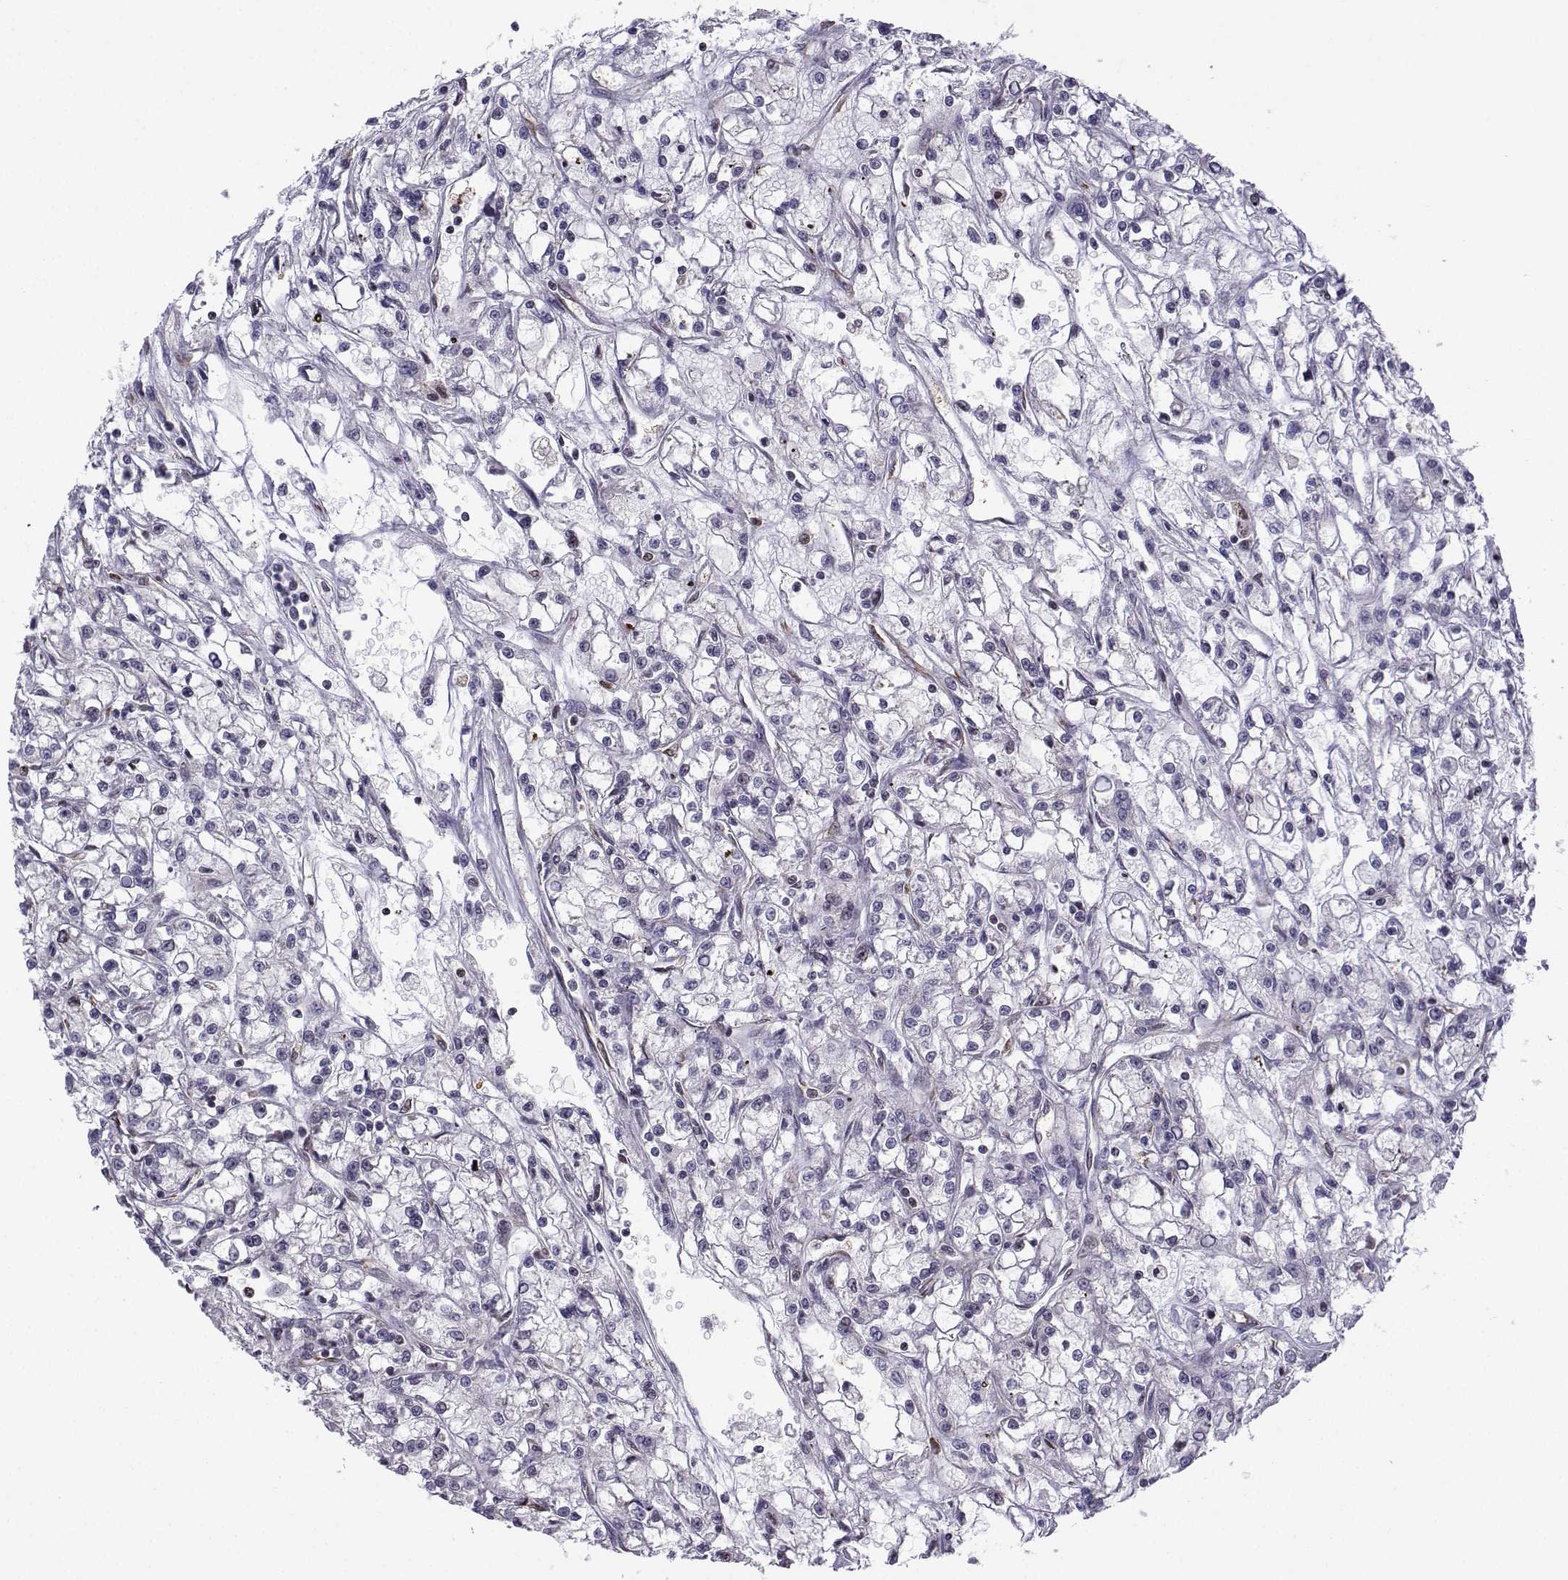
{"staining": {"intensity": "negative", "quantity": "none", "location": "none"}, "tissue": "renal cancer", "cell_type": "Tumor cells", "image_type": "cancer", "snomed": [{"axis": "morphology", "description": "Adenocarcinoma, NOS"}, {"axis": "topography", "description": "Kidney"}], "caption": "Tumor cells are negative for brown protein staining in renal cancer. Brightfield microscopy of immunohistochemistry stained with DAB (brown) and hematoxylin (blue), captured at high magnification.", "gene": "INCENP", "patient": {"sex": "female", "age": 59}}